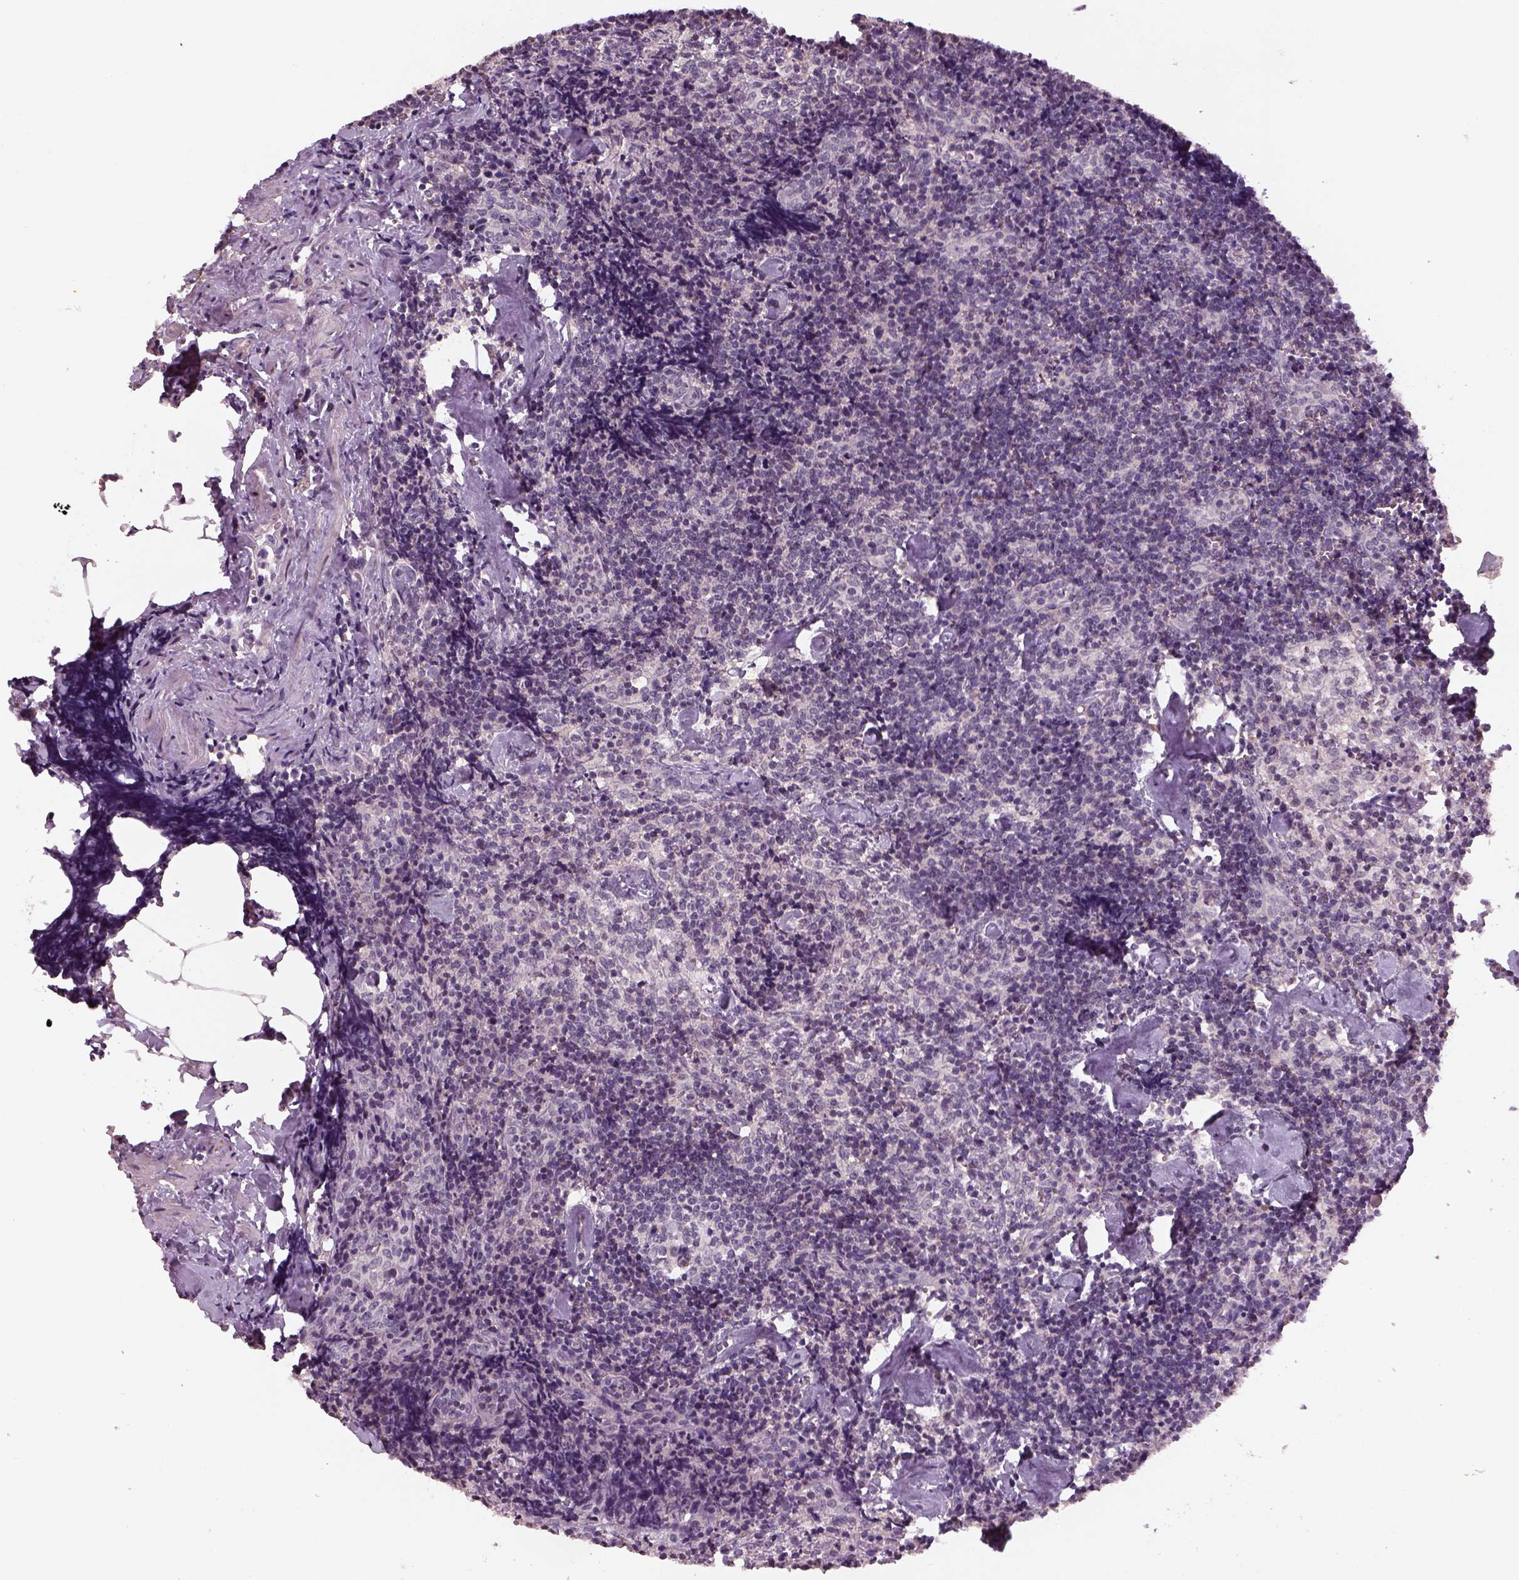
{"staining": {"intensity": "negative", "quantity": "none", "location": "none"}, "tissue": "lymph node", "cell_type": "Germinal center cells", "image_type": "normal", "snomed": [{"axis": "morphology", "description": "Normal tissue, NOS"}, {"axis": "topography", "description": "Lymph node"}], "caption": "A high-resolution image shows immunohistochemistry (IHC) staining of benign lymph node, which shows no significant positivity in germinal center cells.", "gene": "GDNF", "patient": {"sex": "female", "age": 50}}